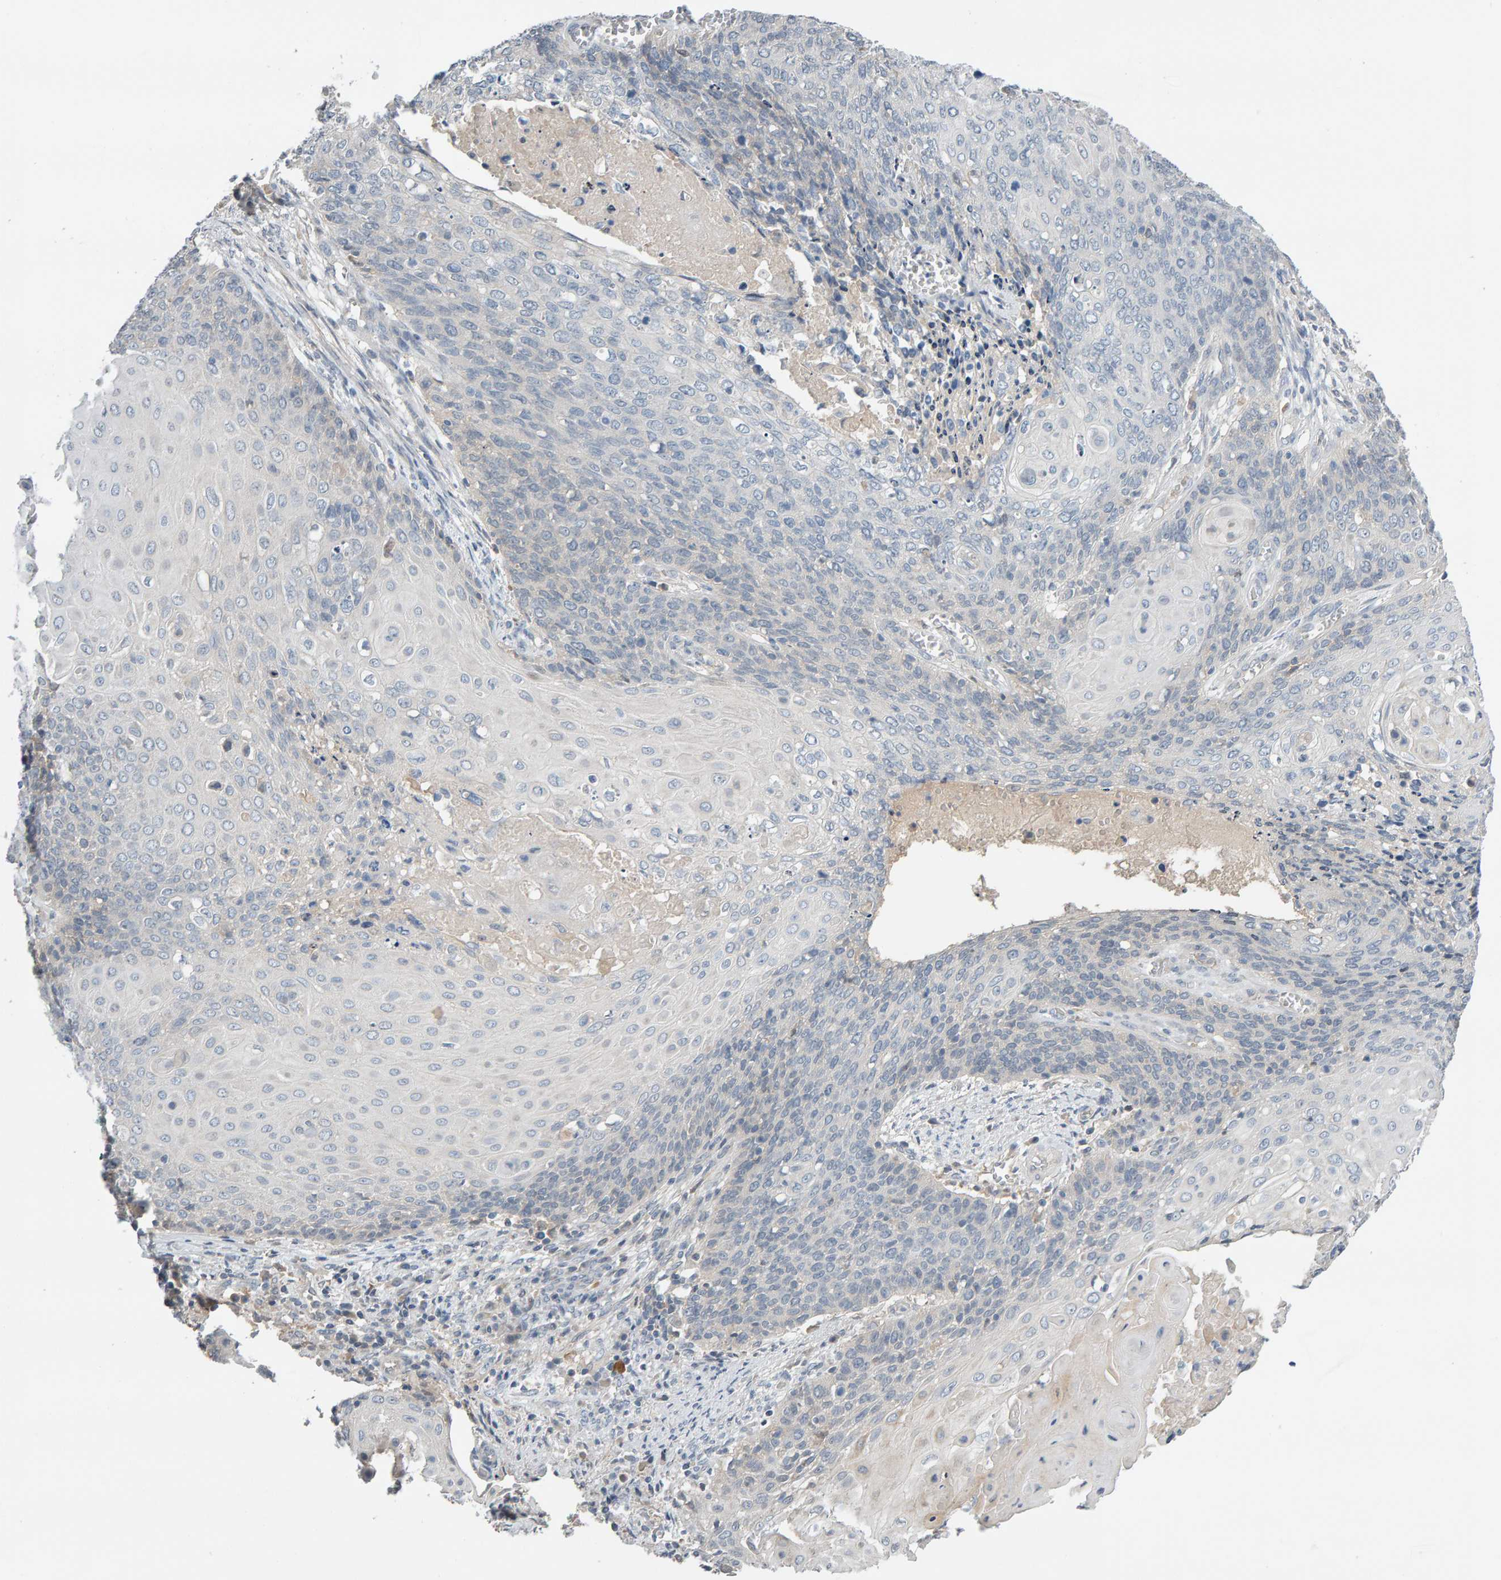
{"staining": {"intensity": "negative", "quantity": "none", "location": "none"}, "tissue": "cervical cancer", "cell_type": "Tumor cells", "image_type": "cancer", "snomed": [{"axis": "morphology", "description": "Squamous cell carcinoma, NOS"}, {"axis": "topography", "description": "Cervix"}], "caption": "DAB (3,3'-diaminobenzidine) immunohistochemical staining of cervical cancer demonstrates no significant staining in tumor cells.", "gene": "GFUS", "patient": {"sex": "female", "age": 39}}